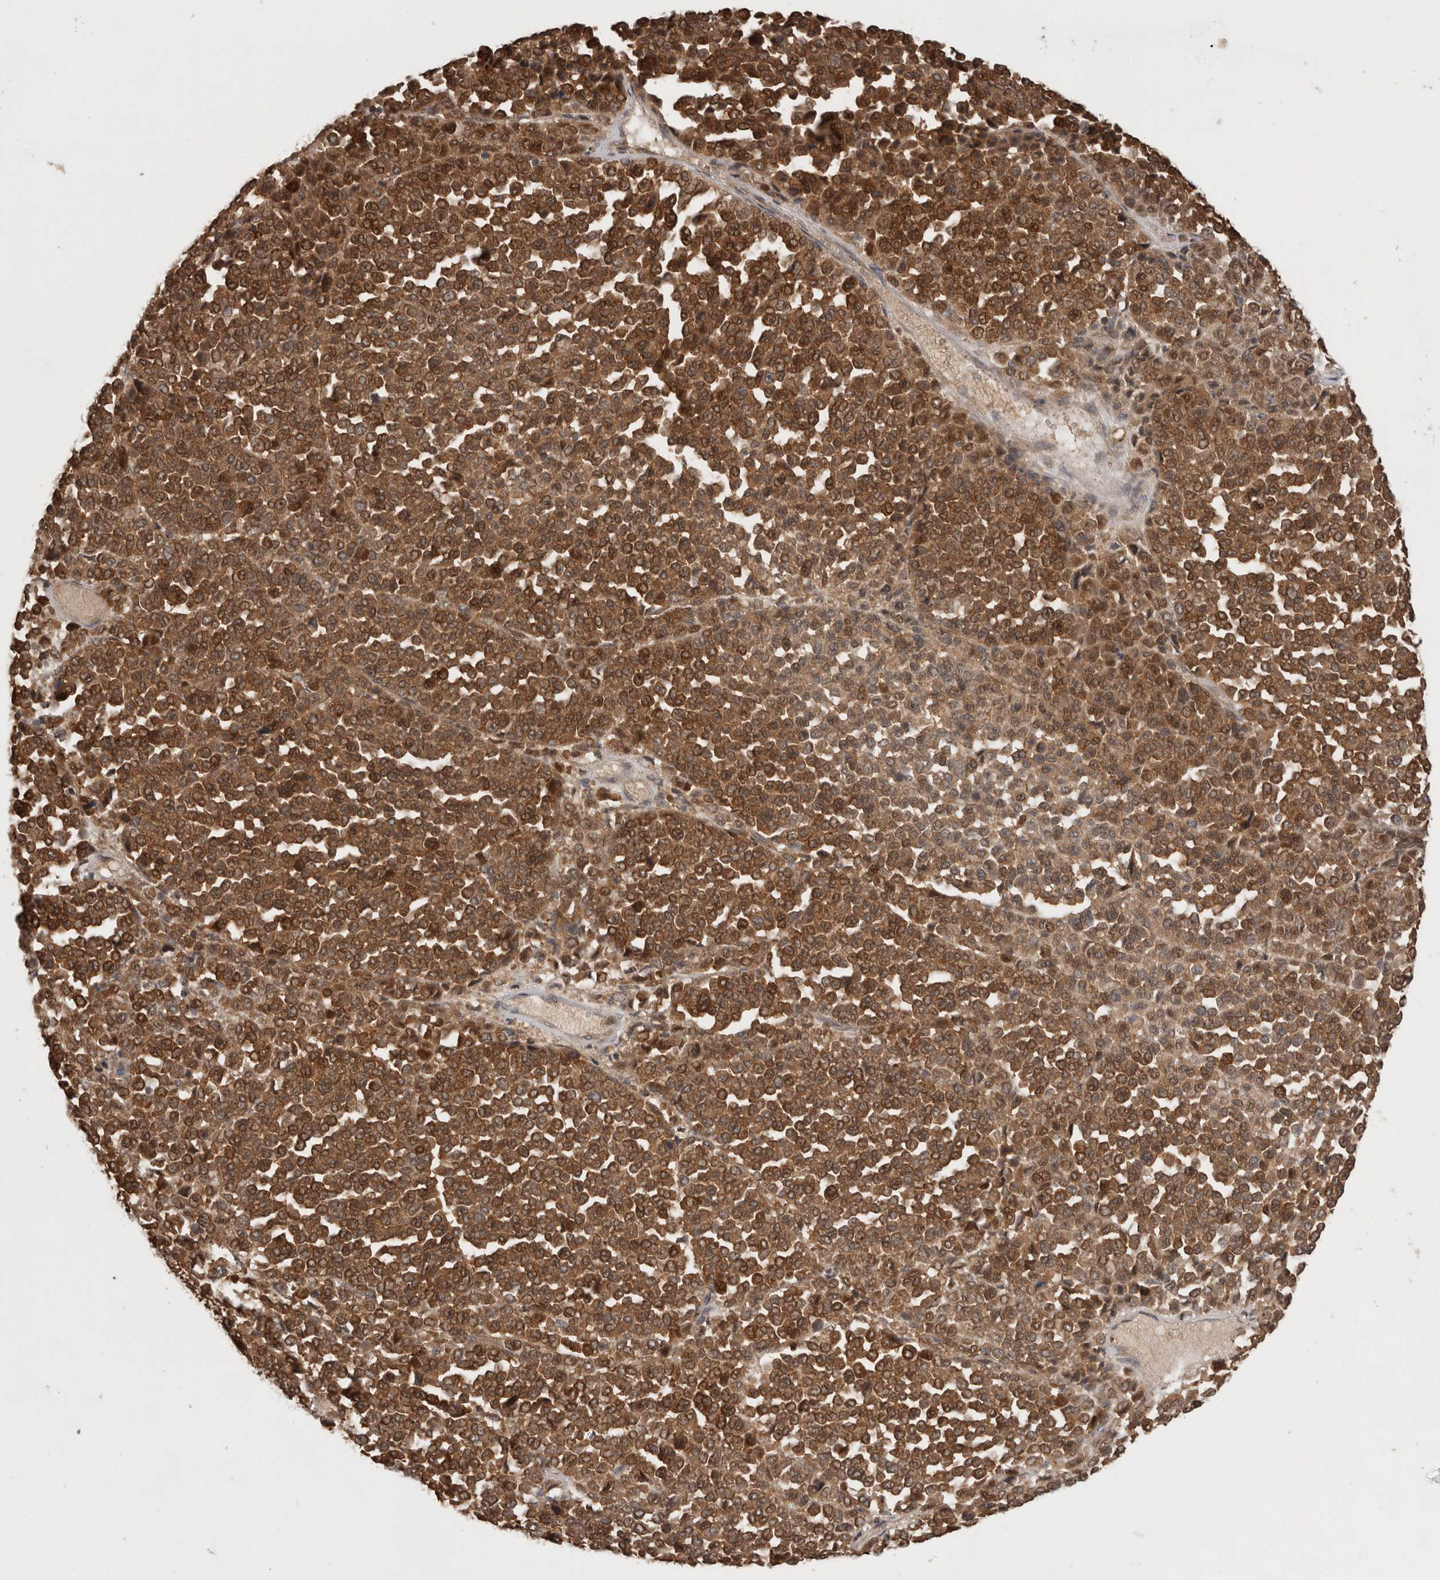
{"staining": {"intensity": "strong", "quantity": "25%-75%", "location": "cytoplasmic/membranous,nuclear"}, "tissue": "melanoma", "cell_type": "Tumor cells", "image_type": "cancer", "snomed": [{"axis": "morphology", "description": "Malignant melanoma, Metastatic site"}, {"axis": "topography", "description": "Pancreas"}], "caption": "The image demonstrates a brown stain indicating the presence of a protein in the cytoplasmic/membranous and nuclear of tumor cells in melanoma. (IHC, brightfield microscopy, high magnification).", "gene": "OTUD7B", "patient": {"sex": "female", "age": 30}}